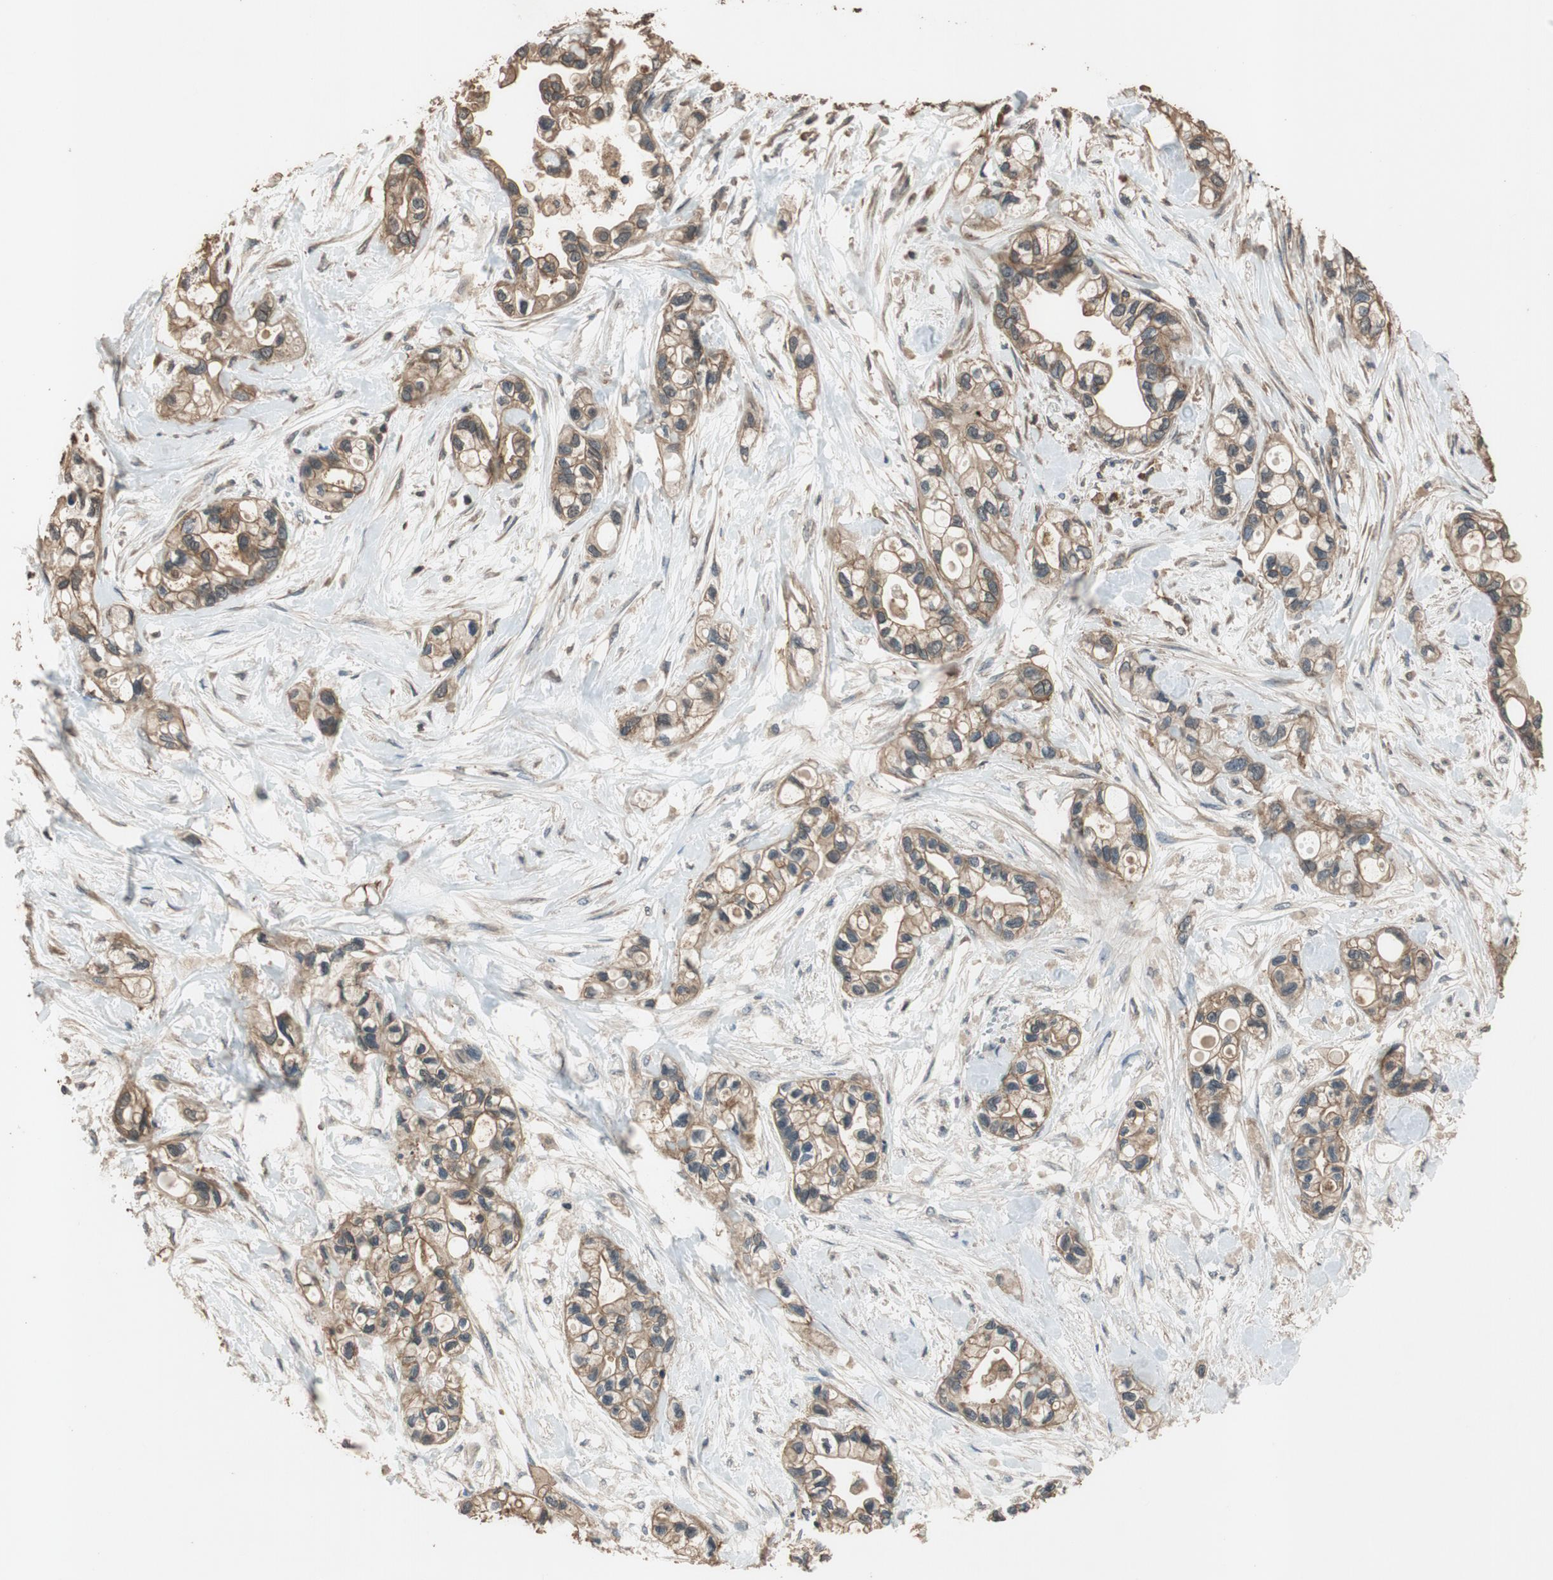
{"staining": {"intensity": "moderate", "quantity": ">75%", "location": "cytoplasmic/membranous"}, "tissue": "pancreatic cancer", "cell_type": "Tumor cells", "image_type": "cancer", "snomed": [{"axis": "morphology", "description": "Adenocarcinoma, NOS"}, {"axis": "topography", "description": "Pancreas"}], "caption": "Brown immunohistochemical staining in pancreatic cancer reveals moderate cytoplasmic/membranous expression in approximately >75% of tumor cells.", "gene": "MST1R", "patient": {"sex": "female", "age": 77}}